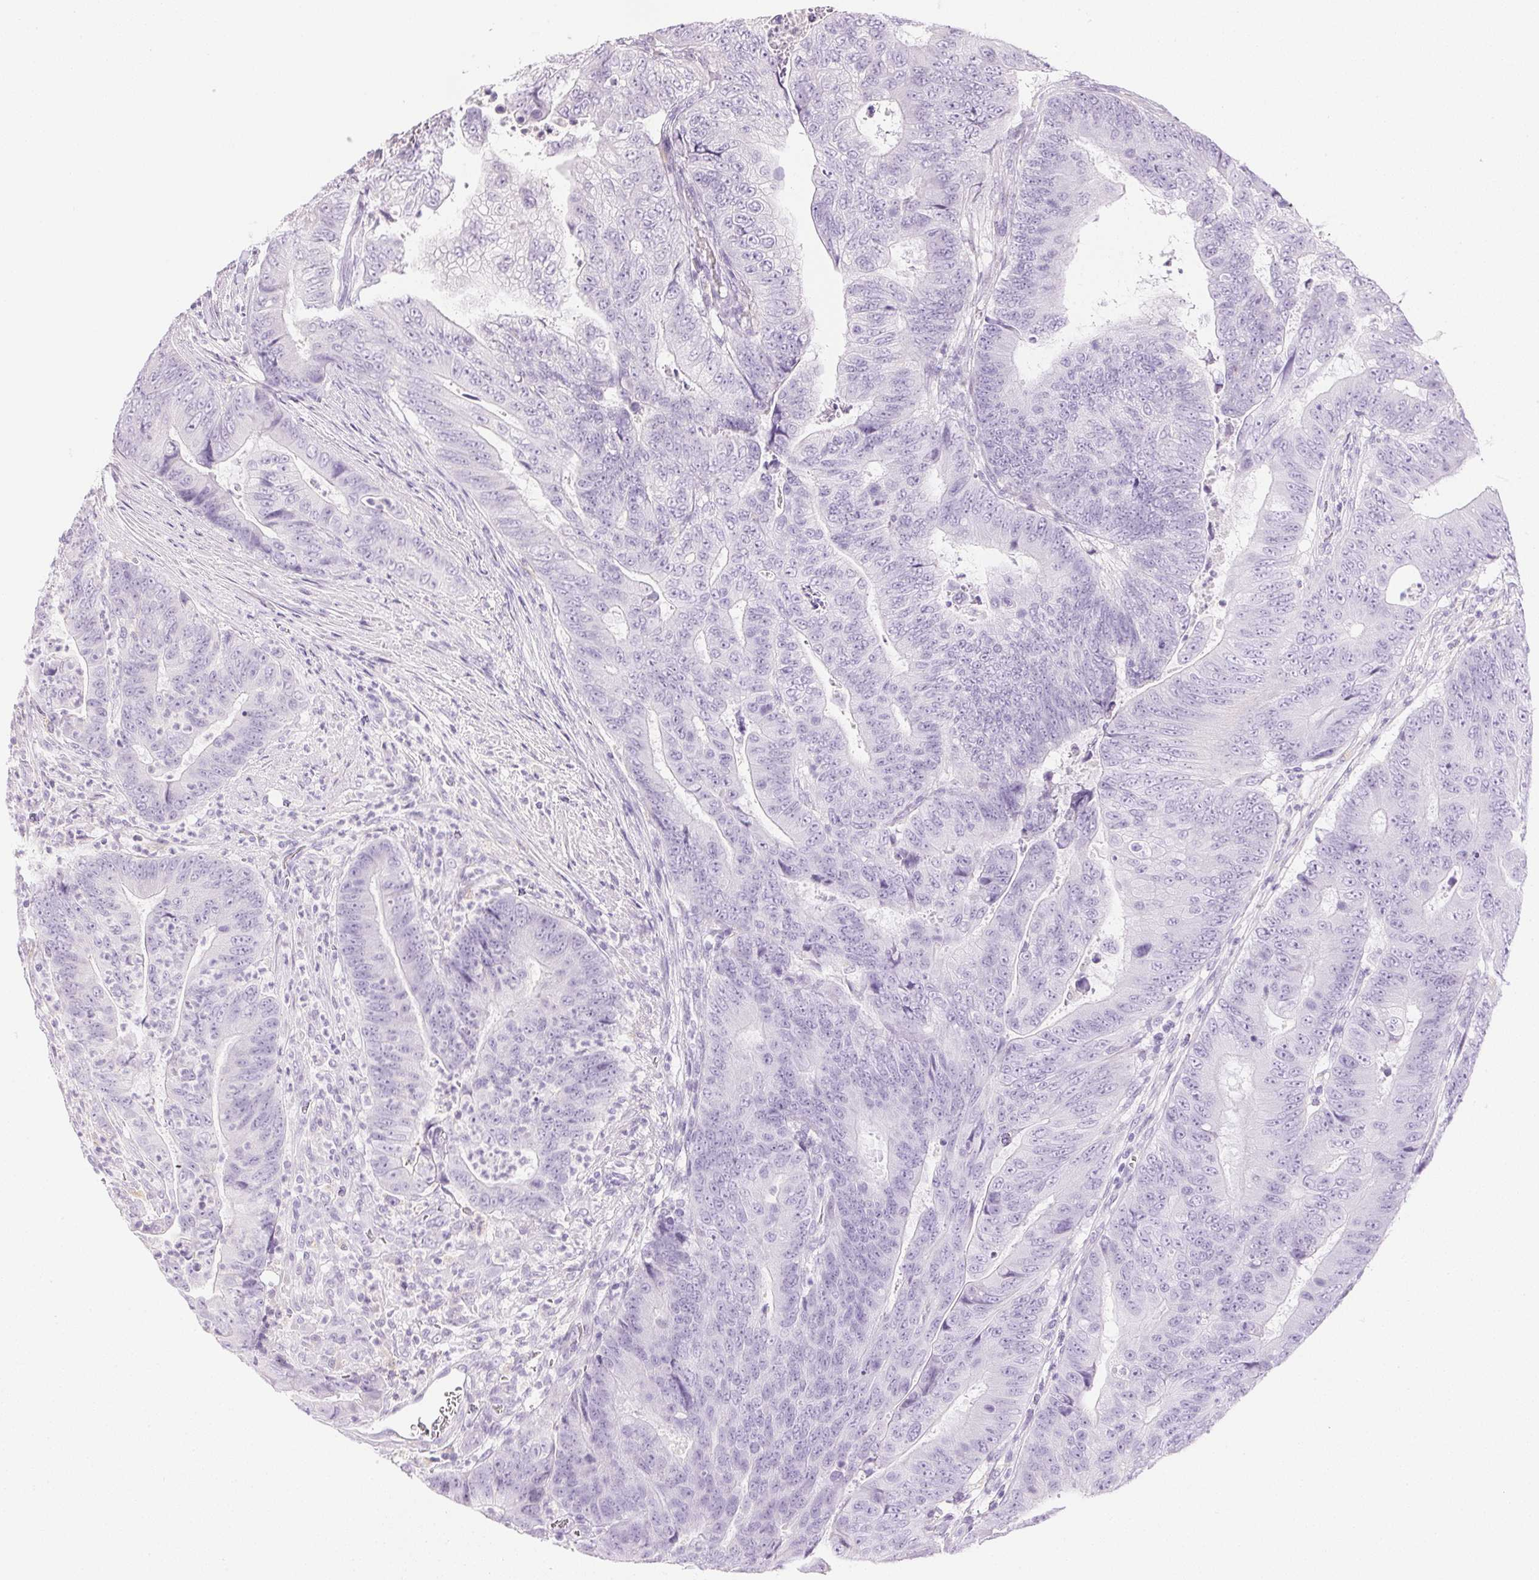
{"staining": {"intensity": "negative", "quantity": "none", "location": "none"}, "tissue": "colorectal cancer", "cell_type": "Tumor cells", "image_type": "cancer", "snomed": [{"axis": "morphology", "description": "Adenocarcinoma, NOS"}, {"axis": "topography", "description": "Colon"}], "caption": "A micrograph of human adenocarcinoma (colorectal) is negative for staining in tumor cells.", "gene": "ATP6V1G3", "patient": {"sex": "female", "age": 48}}